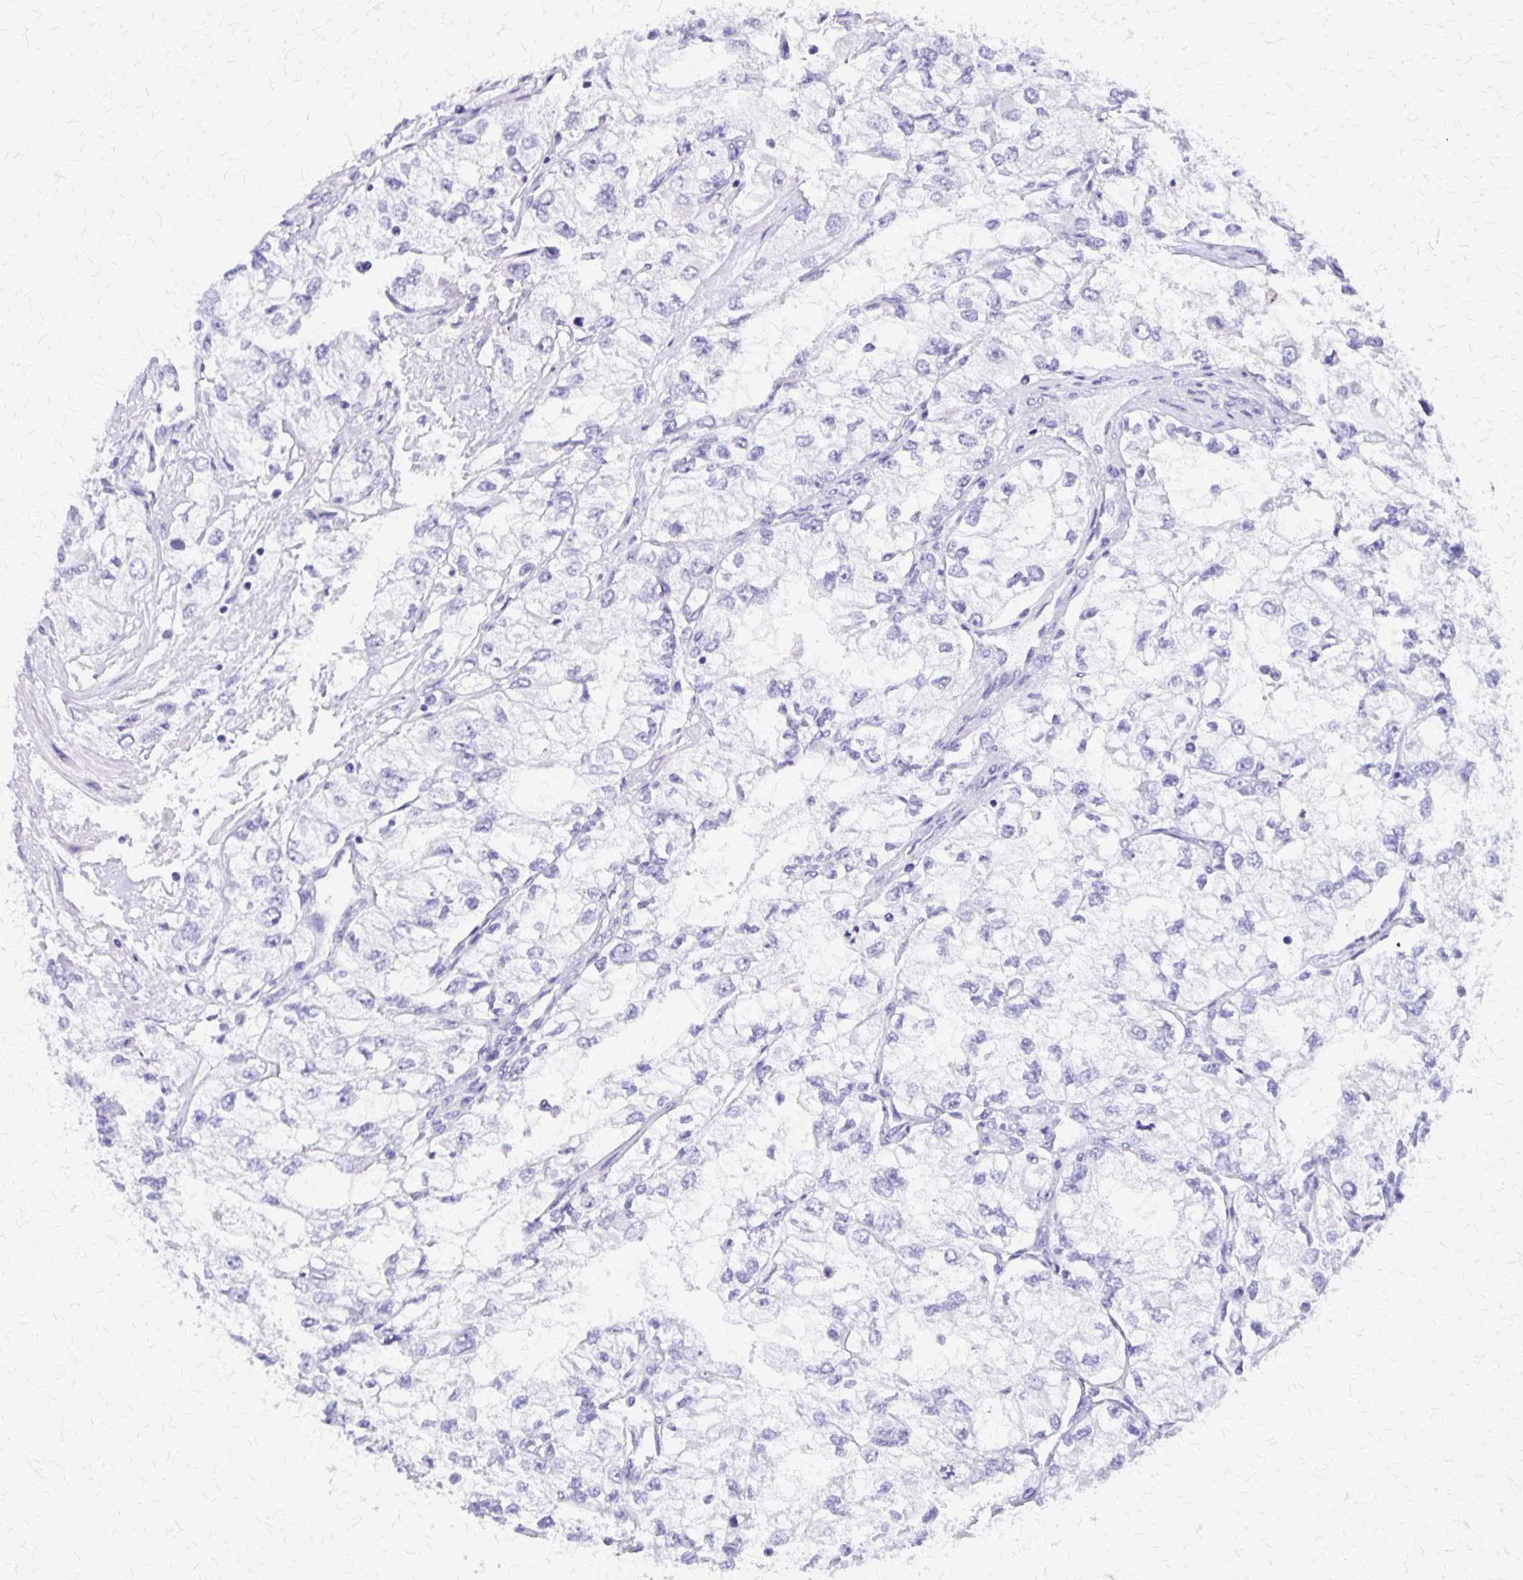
{"staining": {"intensity": "negative", "quantity": "none", "location": "none"}, "tissue": "renal cancer", "cell_type": "Tumor cells", "image_type": "cancer", "snomed": [{"axis": "morphology", "description": "Adenocarcinoma, NOS"}, {"axis": "topography", "description": "Kidney"}], "caption": "This is an immunohistochemistry micrograph of adenocarcinoma (renal). There is no staining in tumor cells.", "gene": "SLC13A2", "patient": {"sex": "female", "age": 59}}